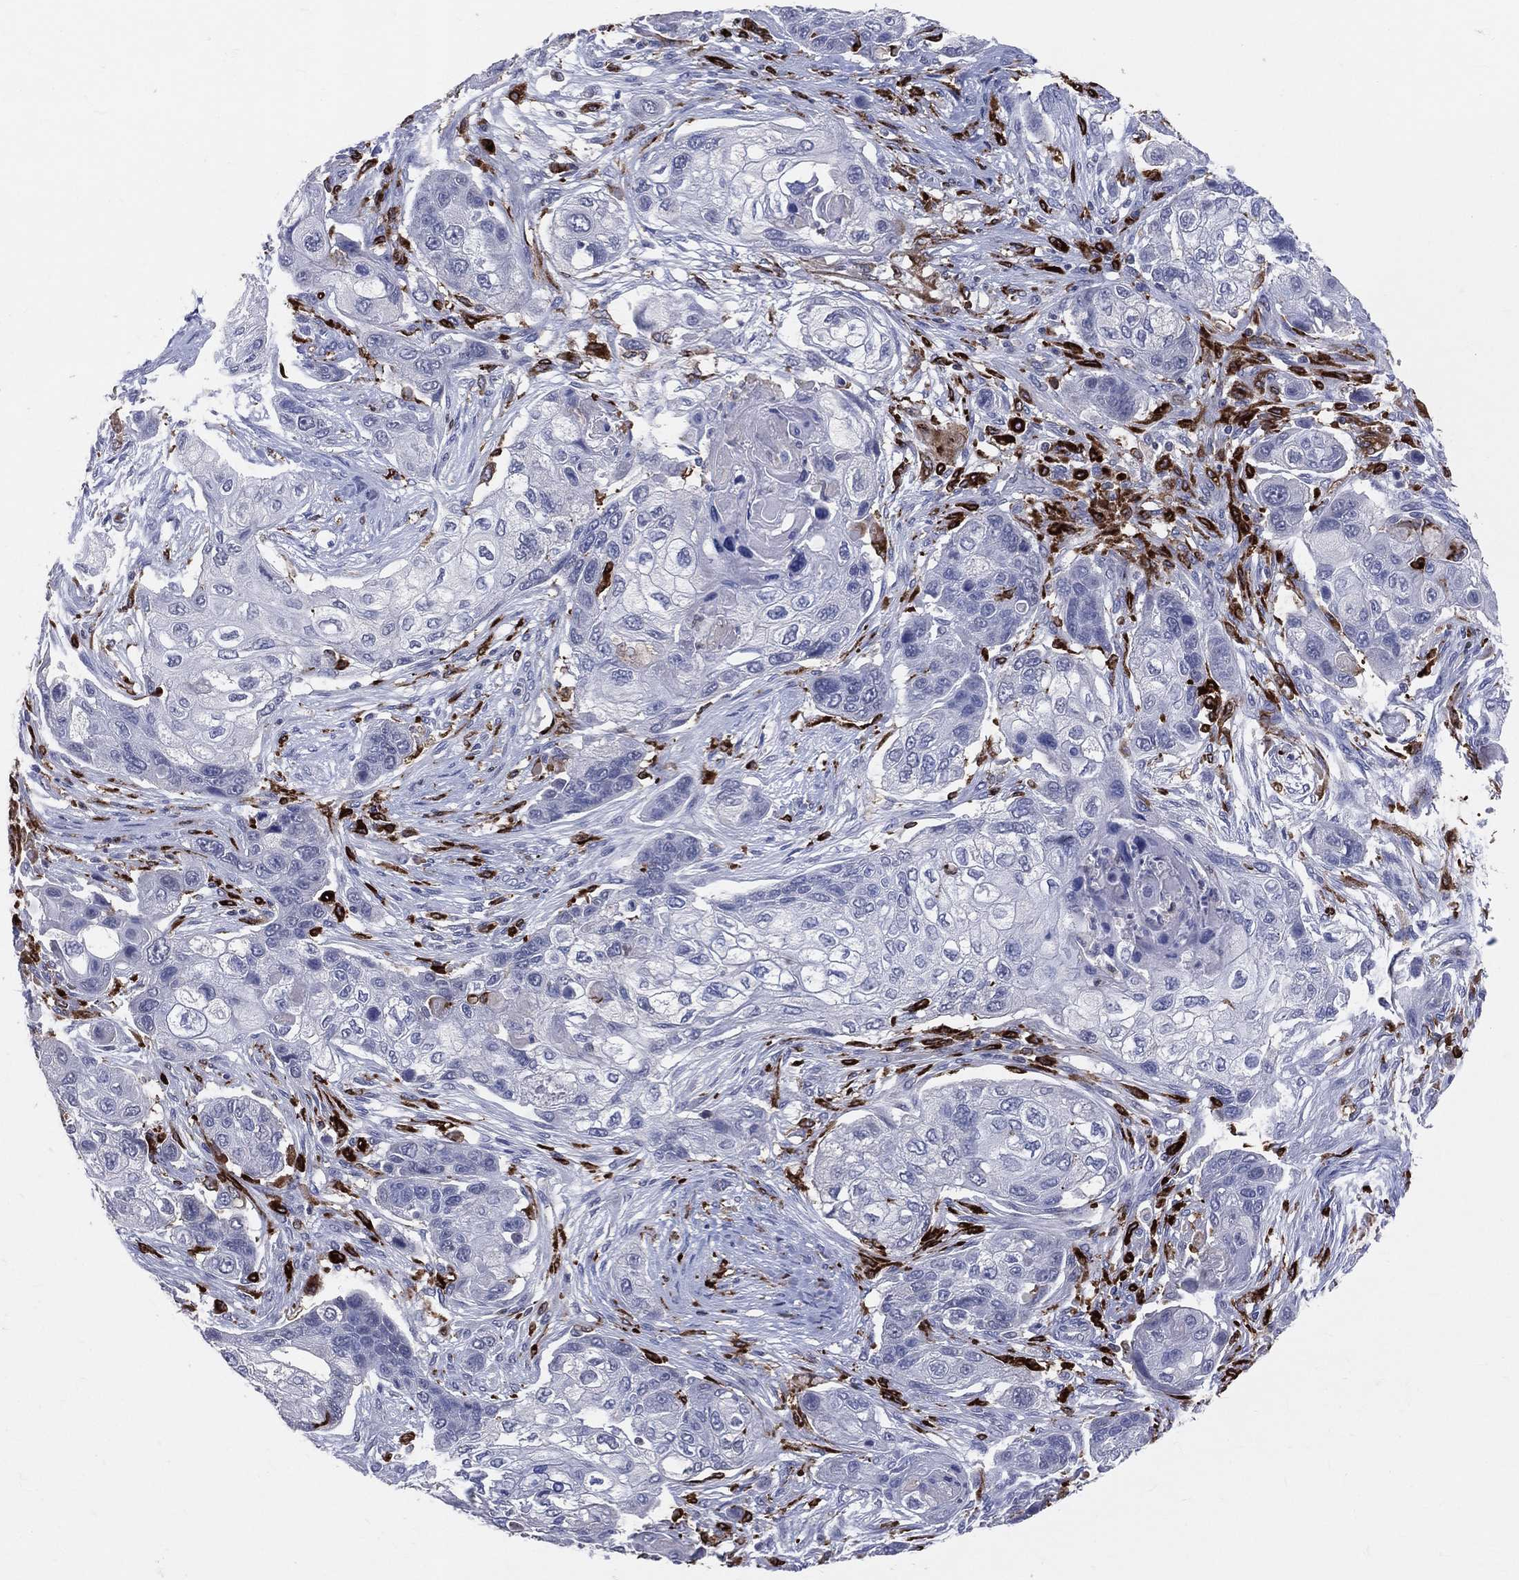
{"staining": {"intensity": "negative", "quantity": "none", "location": "none"}, "tissue": "lung cancer", "cell_type": "Tumor cells", "image_type": "cancer", "snomed": [{"axis": "morphology", "description": "Squamous cell carcinoma, NOS"}, {"axis": "topography", "description": "Lung"}], "caption": "Human lung cancer stained for a protein using immunohistochemistry shows no expression in tumor cells.", "gene": "CD74", "patient": {"sex": "male", "age": 69}}